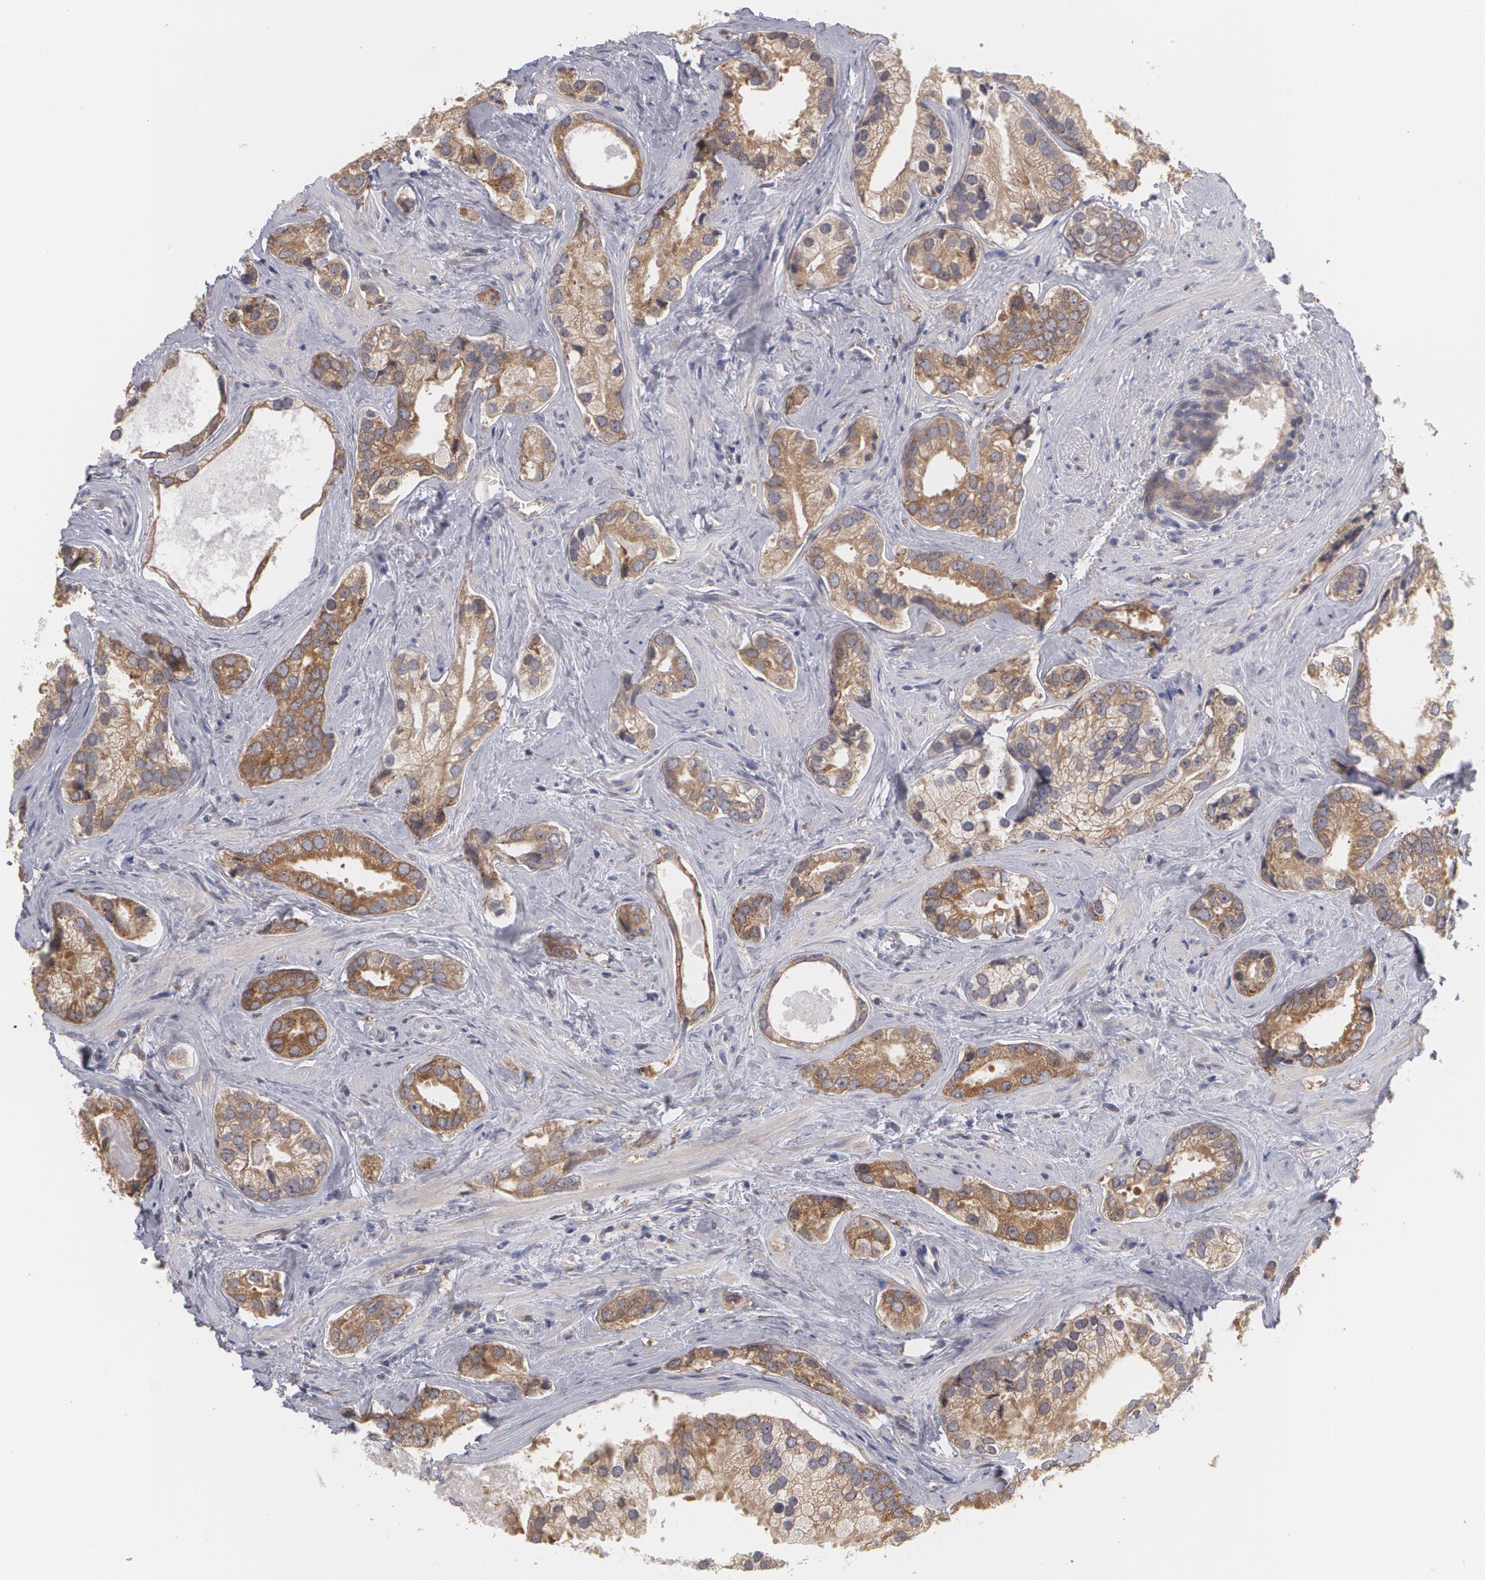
{"staining": {"intensity": "strong", "quantity": ">75%", "location": "cytoplasmic/membranous"}, "tissue": "prostate cancer", "cell_type": "Tumor cells", "image_type": "cancer", "snomed": [{"axis": "morphology", "description": "Adenocarcinoma, Medium grade"}, {"axis": "topography", "description": "Prostate"}], "caption": "About >75% of tumor cells in human prostate adenocarcinoma (medium-grade) reveal strong cytoplasmic/membranous protein staining as visualized by brown immunohistochemical staining.", "gene": "MTHFD1", "patient": {"sex": "male", "age": 70}}